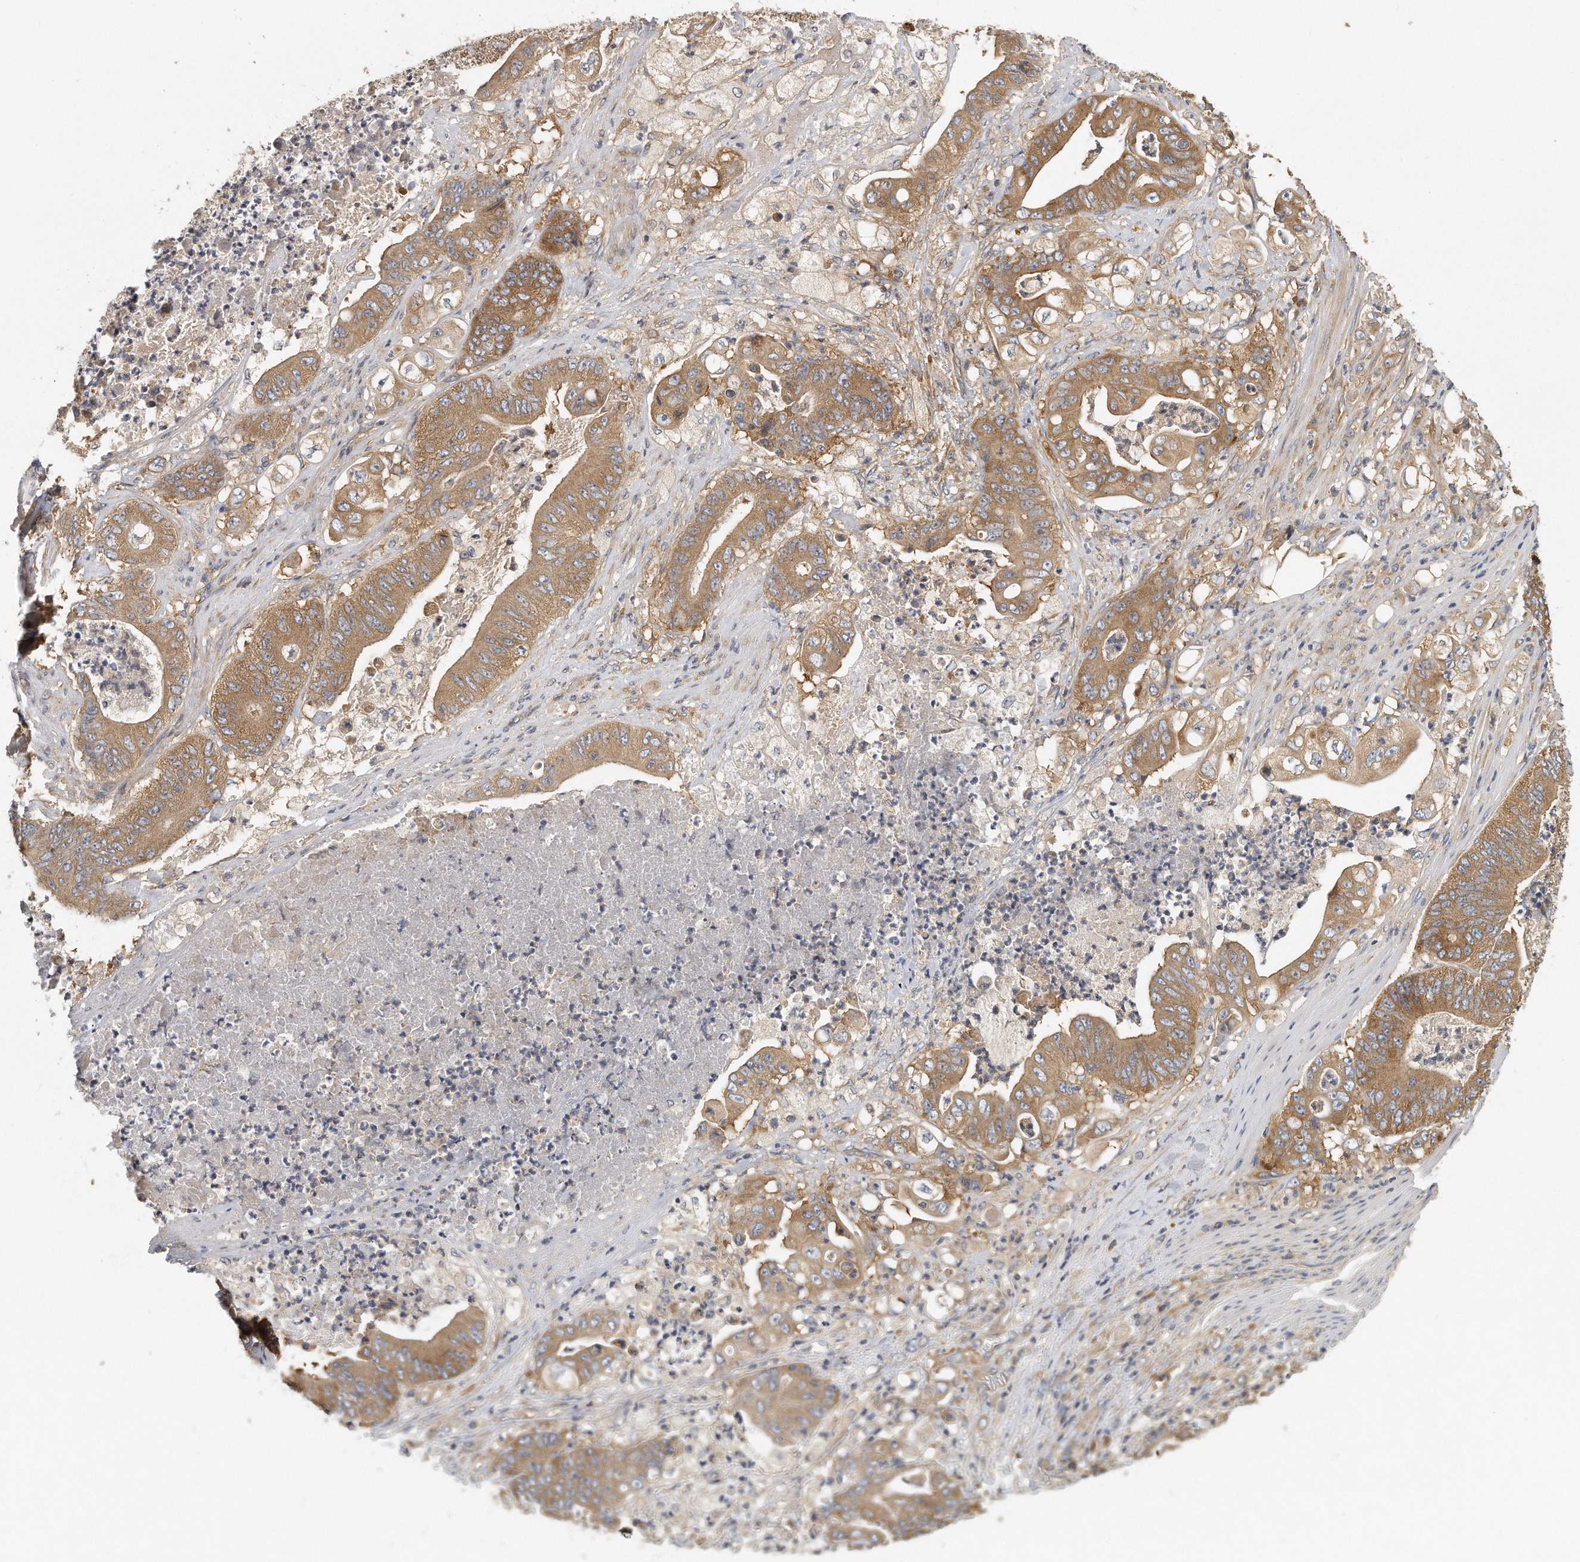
{"staining": {"intensity": "moderate", "quantity": ">75%", "location": "cytoplasmic/membranous"}, "tissue": "stomach cancer", "cell_type": "Tumor cells", "image_type": "cancer", "snomed": [{"axis": "morphology", "description": "Adenocarcinoma, NOS"}, {"axis": "topography", "description": "Stomach"}], "caption": "DAB immunohistochemical staining of stomach cancer reveals moderate cytoplasmic/membranous protein expression in approximately >75% of tumor cells.", "gene": "EIF3I", "patient": {"sex": "female", "age": 73}}